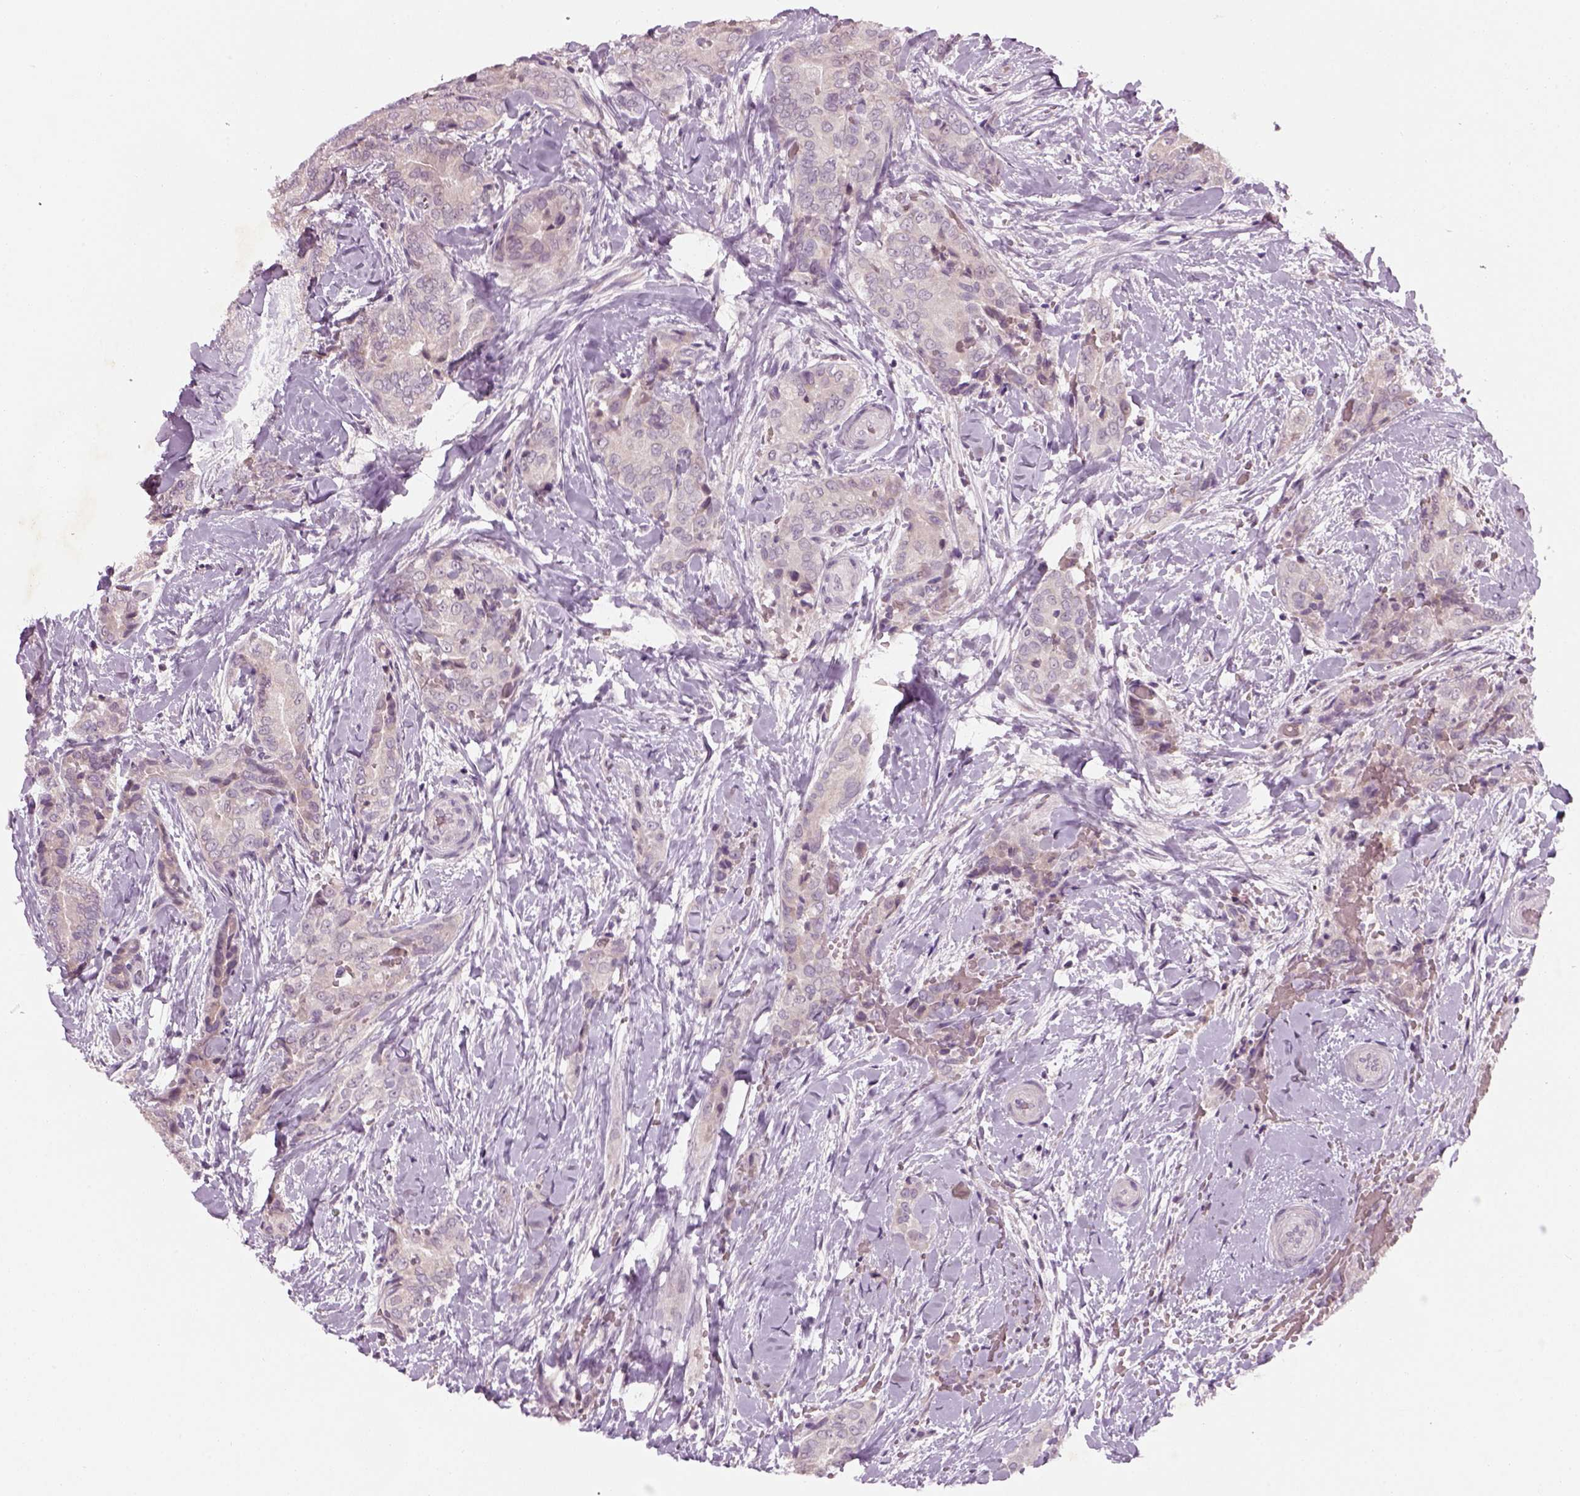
{"staining": {"intensity": "negative", "quantity": "none", "location": "none"}, "tissue": "thyroid cancer", "cell_type": "Tumor cells", "image_type": "cancer", "snomed": [{"axis": "morphology", "description": "Papillary adenocarcinoma, NOS"}, {"axis": "topography", "description": "Thyroid gland"}], "caption": "Immunohistochemistry of human thyroid cancer (papillary adenocarcinoma) demonstrates no positivity in tumor cells.", "gene": "GDNF", "patient": {"sex": "male", "age": 61}}